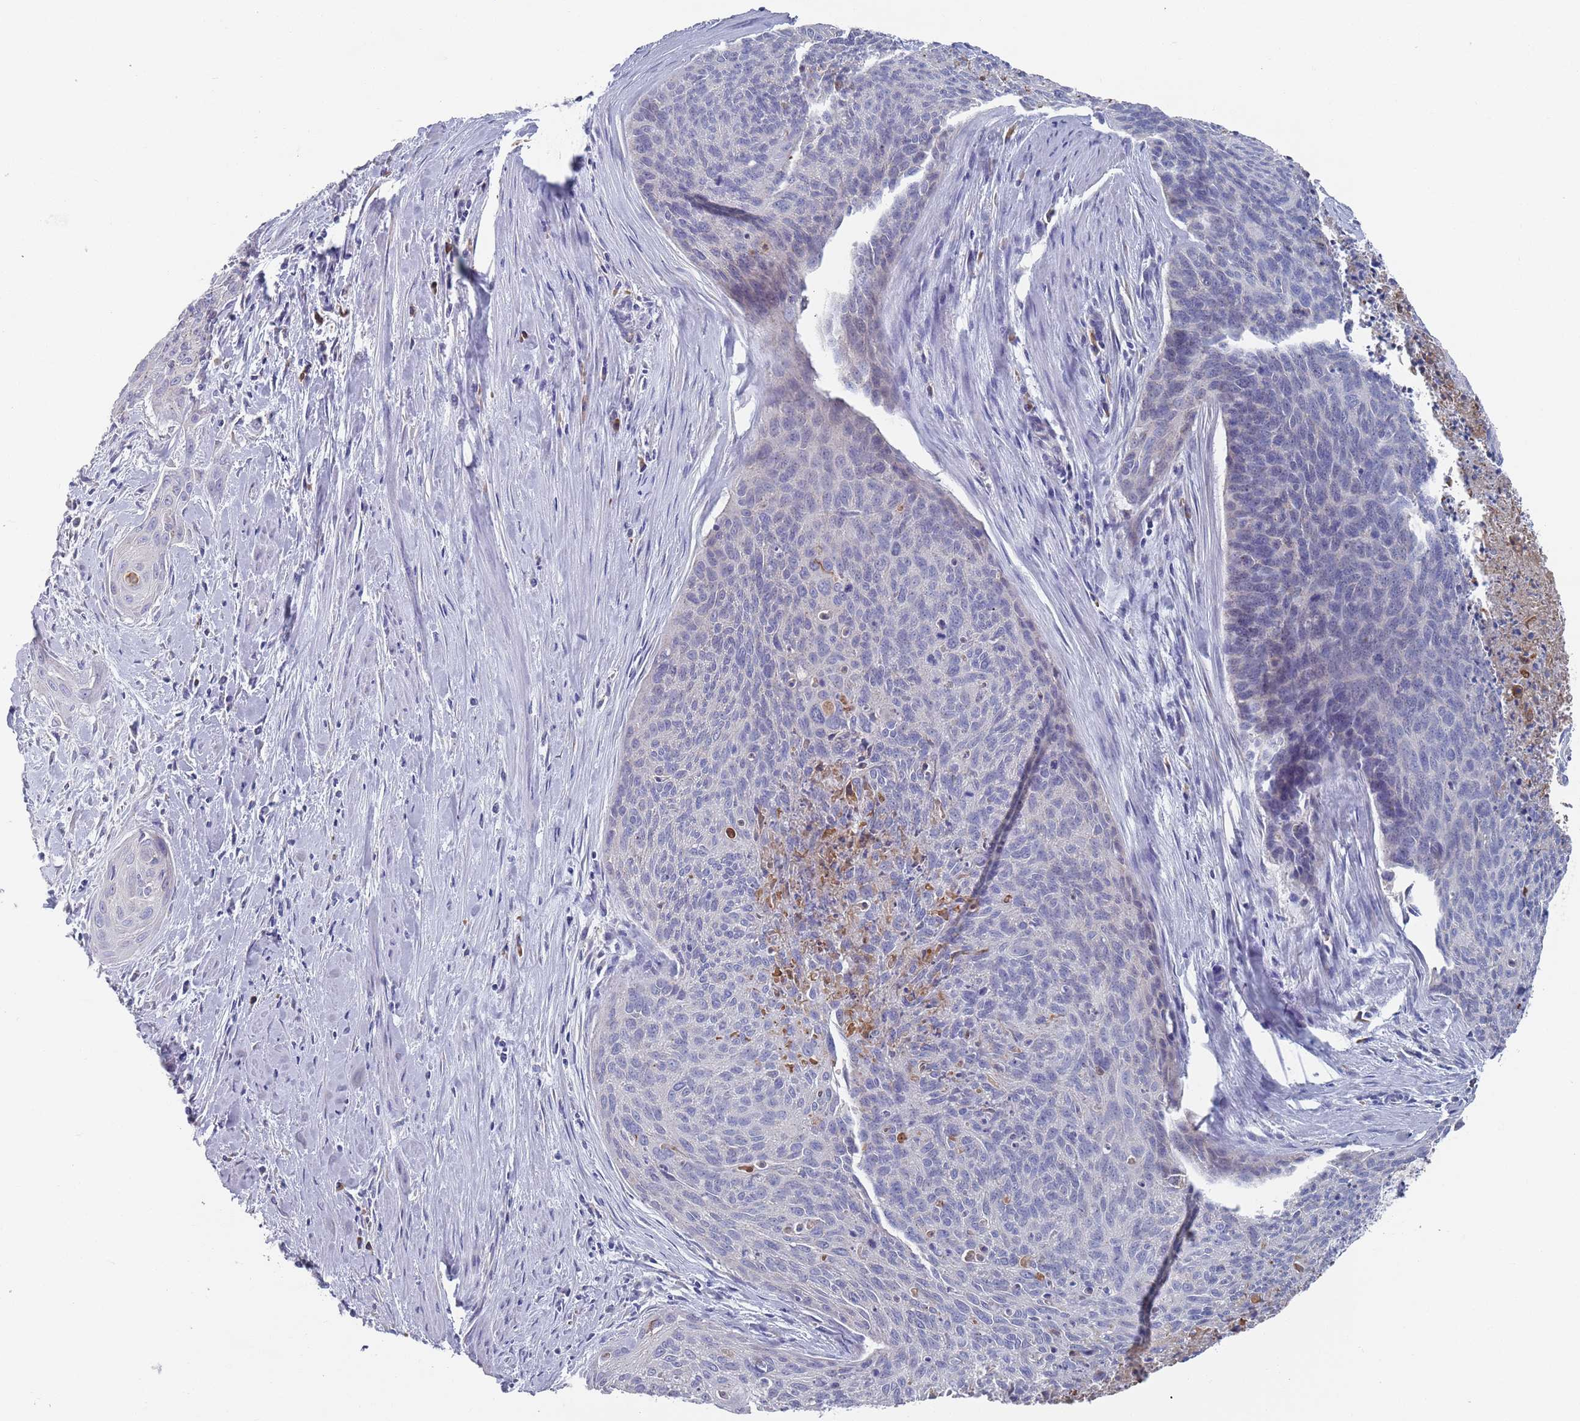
{"staining": {"intensity": "negative", "quantity": "none", "location": "none"}, "tissue": "cervical cancer", "cell_type": "Tumor cells", "image_type": "cancer", "snomed": [{"axis": "morphology", "description": "Squamous cell carcinoma, NOS"}, {"axis": "topography", "description": "Cervix"}], "caption": "An immunohistochemistry photomicrograph of cervical cancer is shown. There is no staining in tumor cells of cervical cancer.", "gene": "MAT1A", "patient": {"sex": "female", "age": 55}}